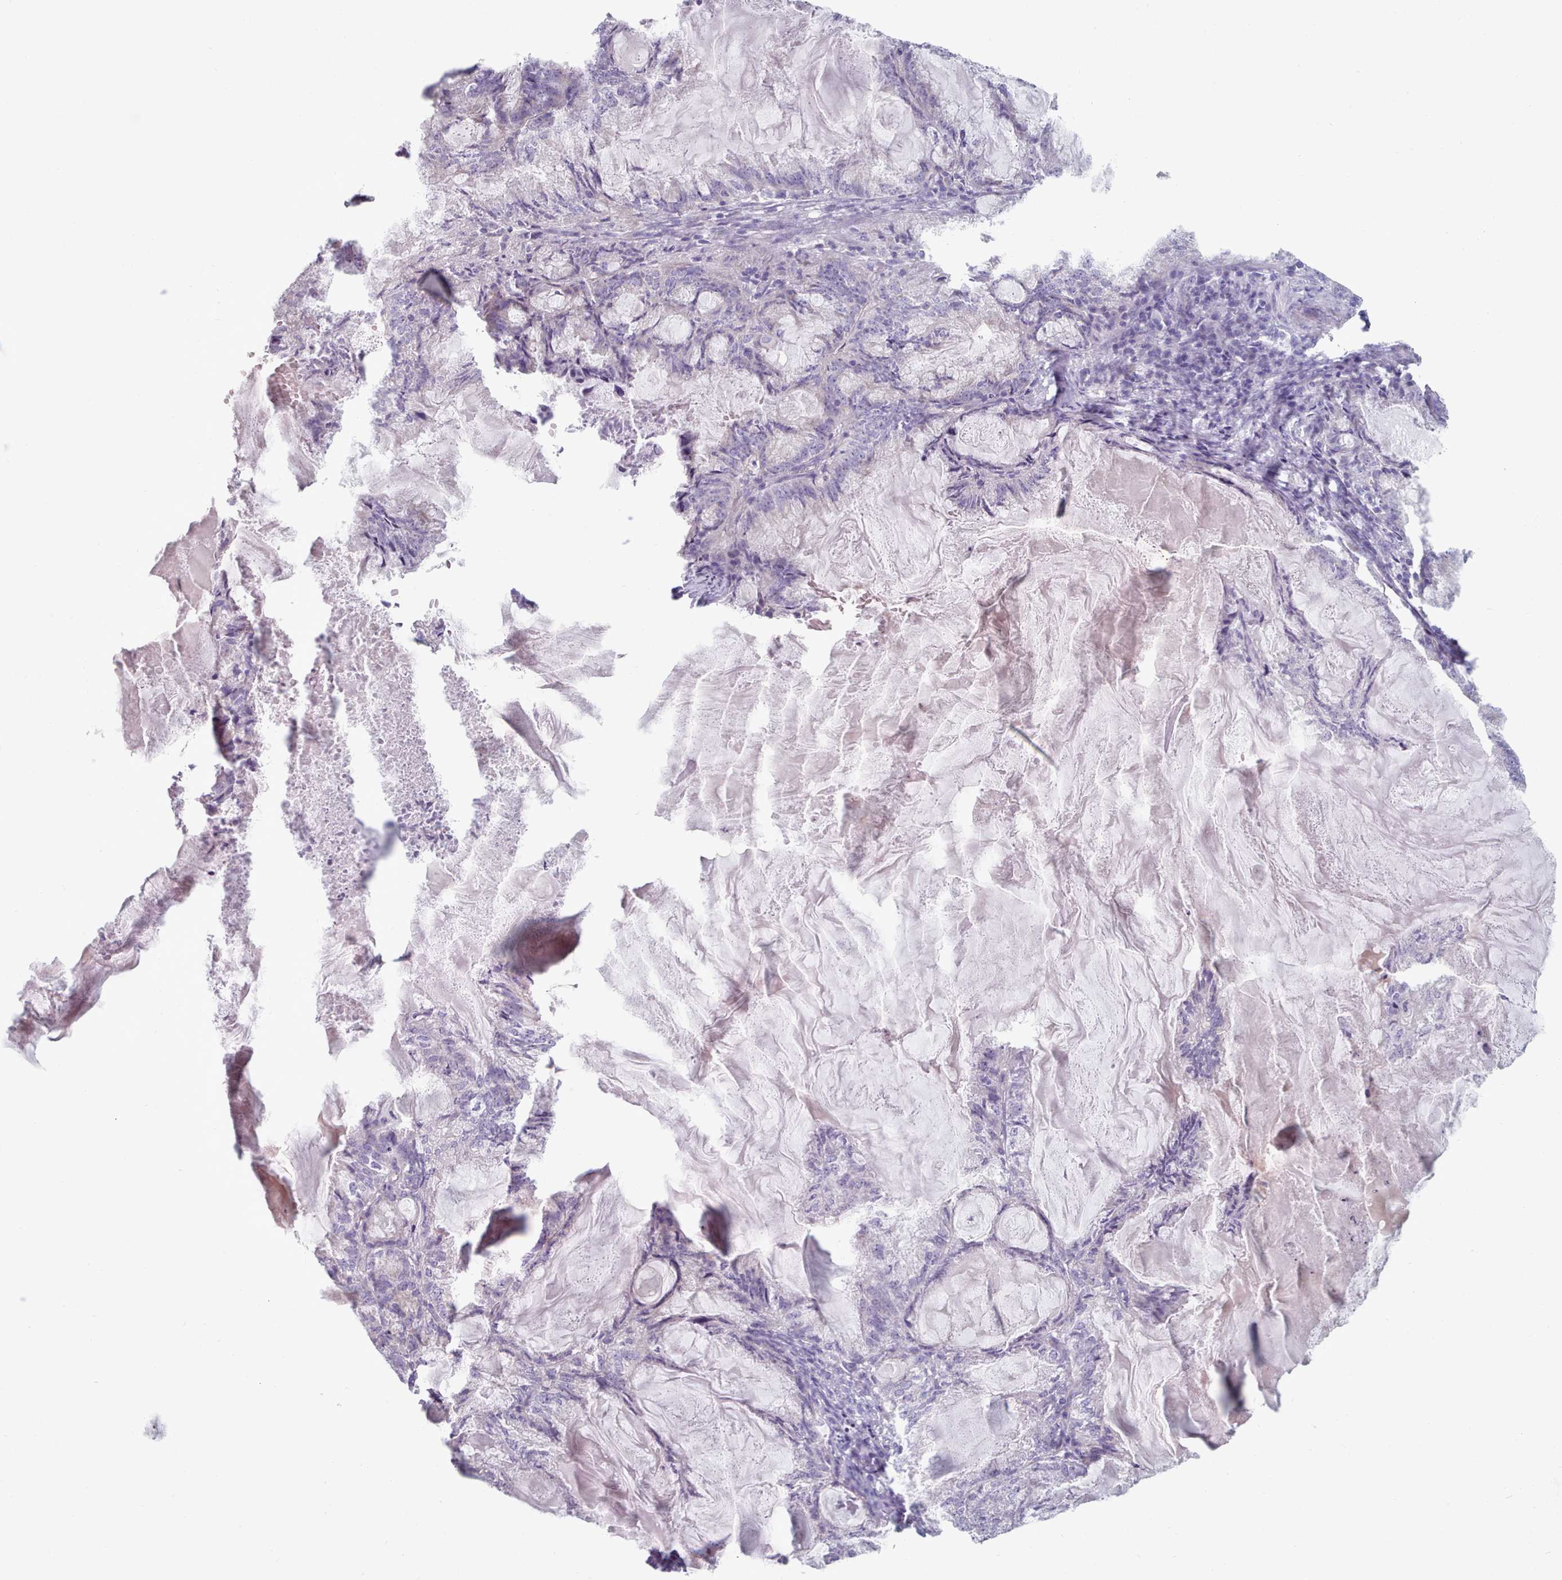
{"staining": {"intensity": "negative", "quantity": "none", "location": "none"}, "tissue": "endometrial cancer", "cell_type": "Tumor cells", "image_type": "cancer", "snomed": [{"axis": "morphology", "description": "Adenocarcinoma, NOS"}, {"axis": "topography", "description": "Endometrium"}], "caption": "Tumor cells show no significant positivity in endometrial adenocarcinoma. Brightfield microscopy of IHC stained with DAB (brown) and hematoxylin (blue), captured at high magnification.", "gene": "HAO1", "patient": {"sex": "female", "age": 86}}